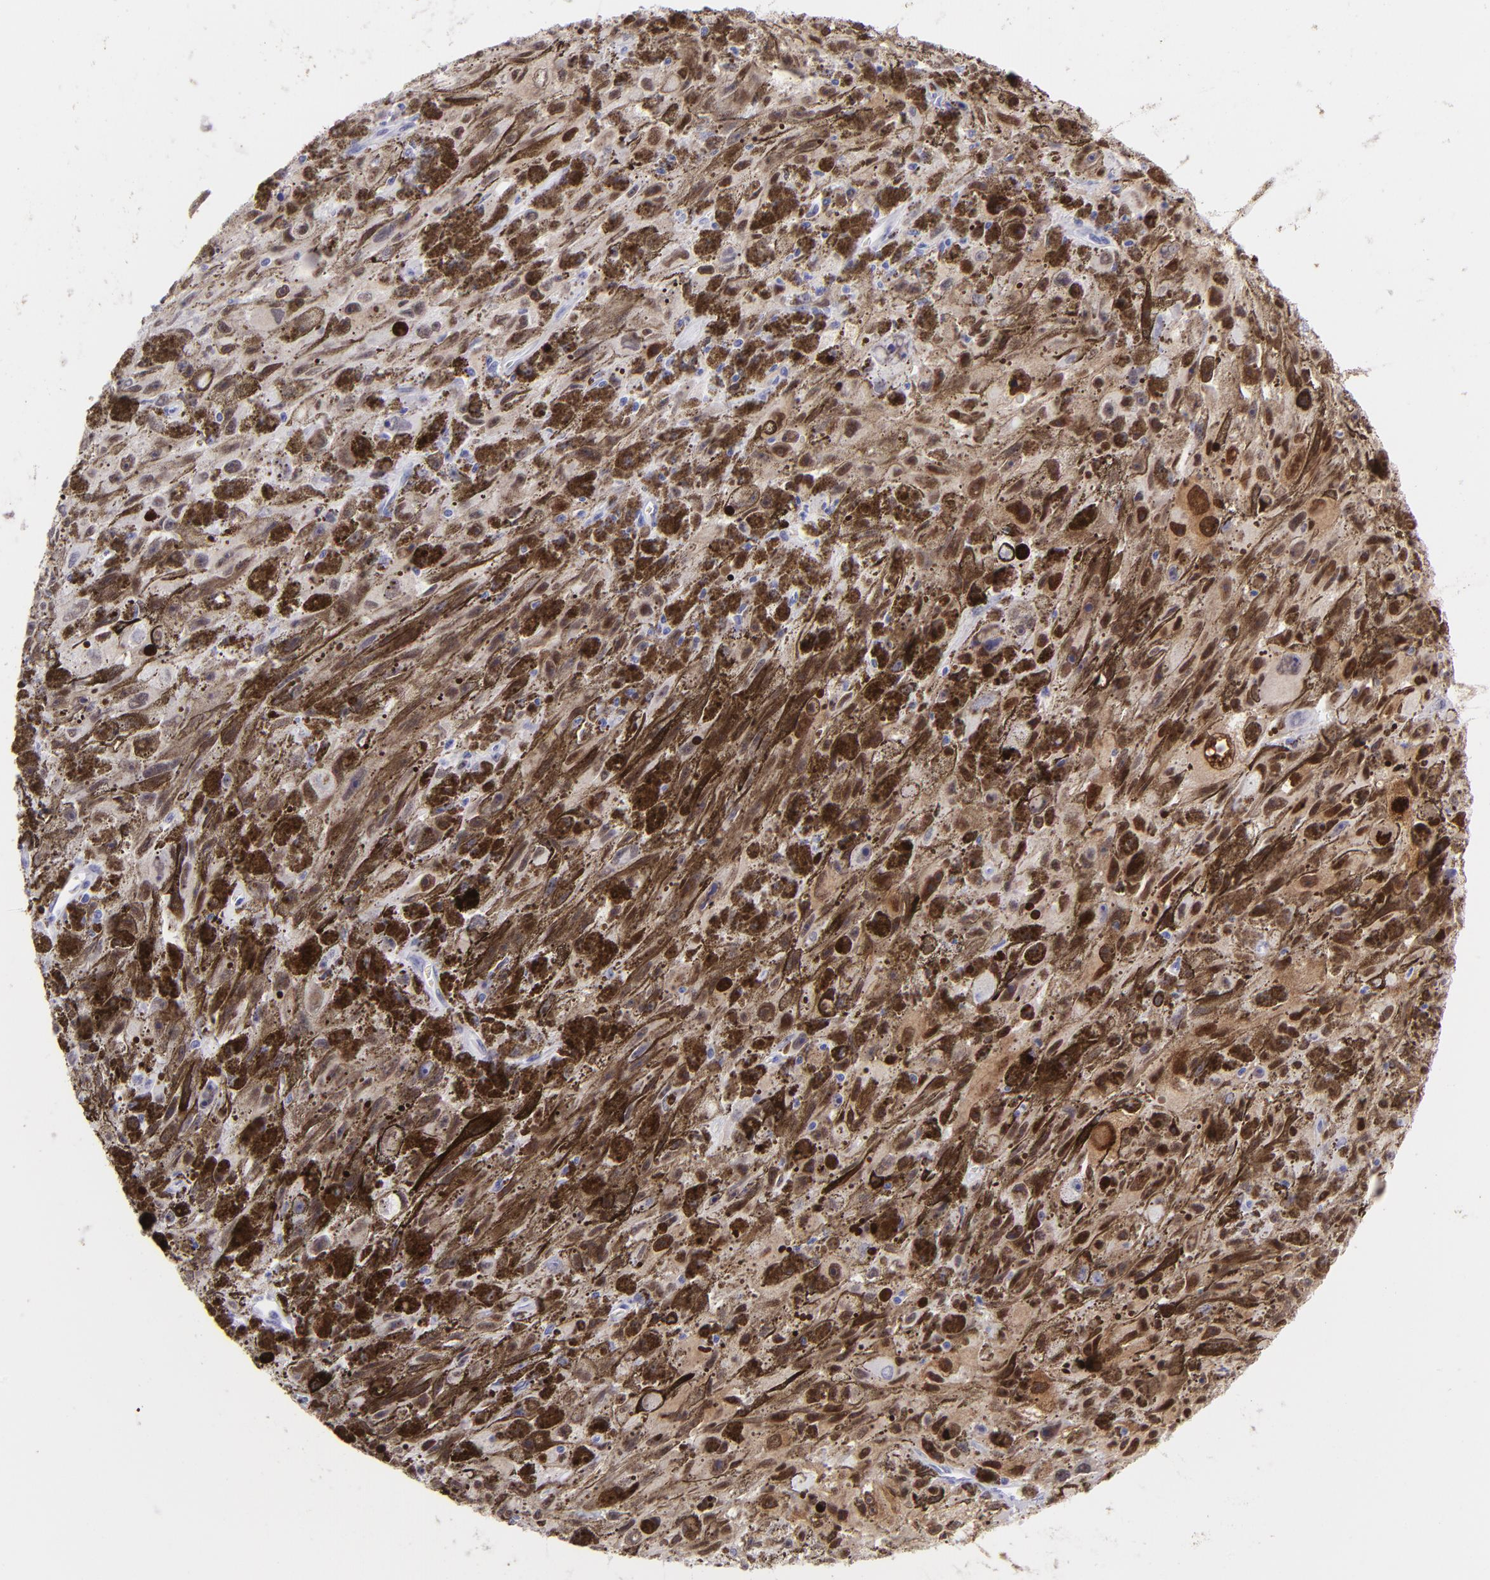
{"staining": {"intensity": "moderate", "quantity": "25%-75%", "location": "nuclear"}, "tissue": "melanoma", "cell_type": "Tumor cells", "image_type": "cancer", "snomed": [{"axis": "morphology", "description": "Malignant melanoma, NOS"}, {"axis": "topography", "description": "Skin"}], "caption": "Protein staining of melanoma tissue shows moderate nuclear expression in approximately 25%-75% of tumor cells.", "gene": "MITF", "patient": {"sex": "female", "age": 104}}